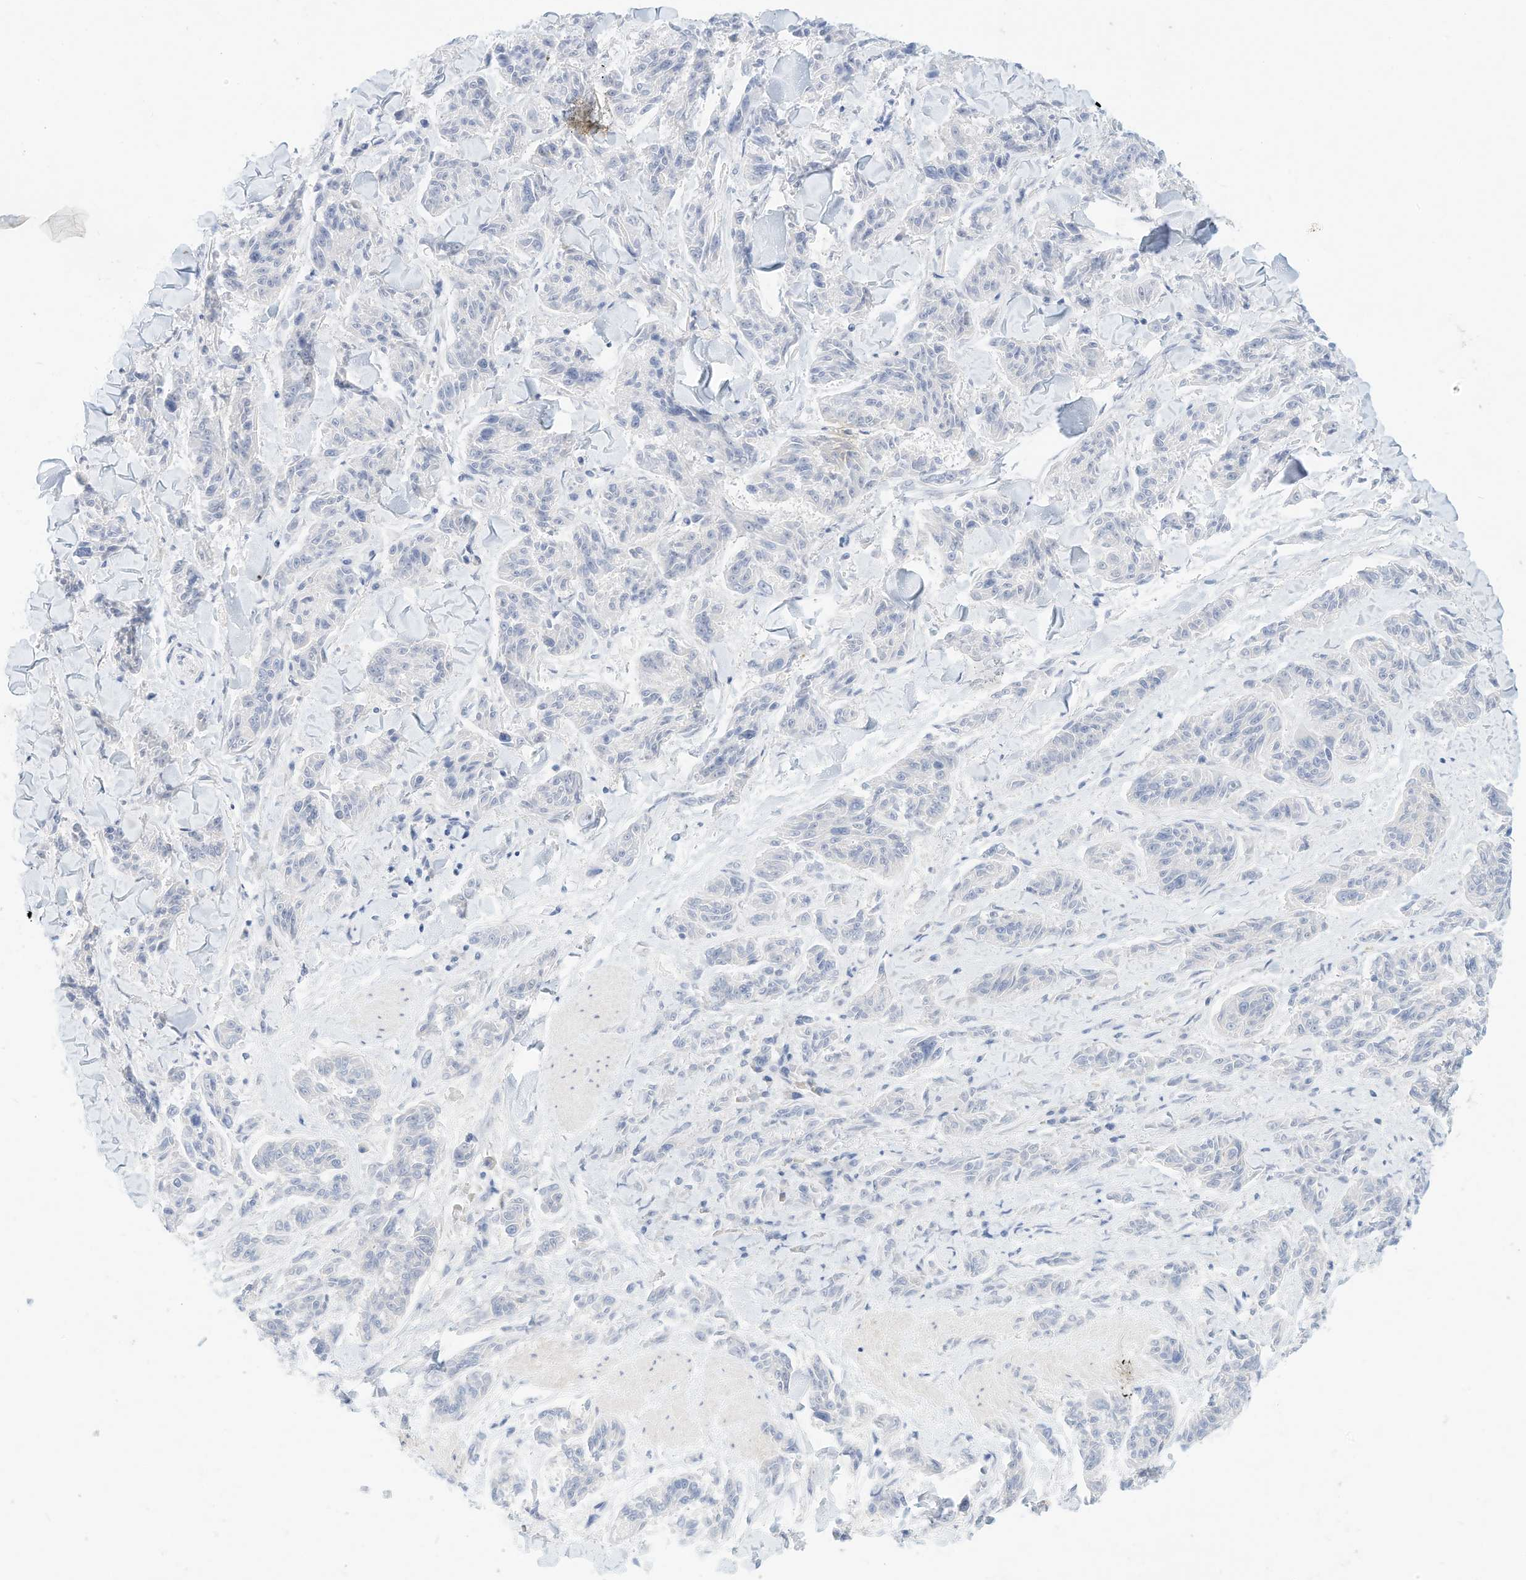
{"staining": {"intensity": "negative", "quantity": "none", "location": "none"}, "tissue": "melanoma", "cell_type": "Tumor cells", "image_type": "cancer", "snomed": [{"axis": "morphology", "description": "Malignant melanoma, NOS"}, {"axis": "topography", "description": "Skin"}], "caption": "Immunohistochemistry micrograph of neoplastic tissue: malignant melanoma stained with DAB (3,3'-diaminobenzidine) reveals no significant protein positivity in tumor cells.", "gene": "SPOCD1", "patient": {"sex": "male", "age": 53}}